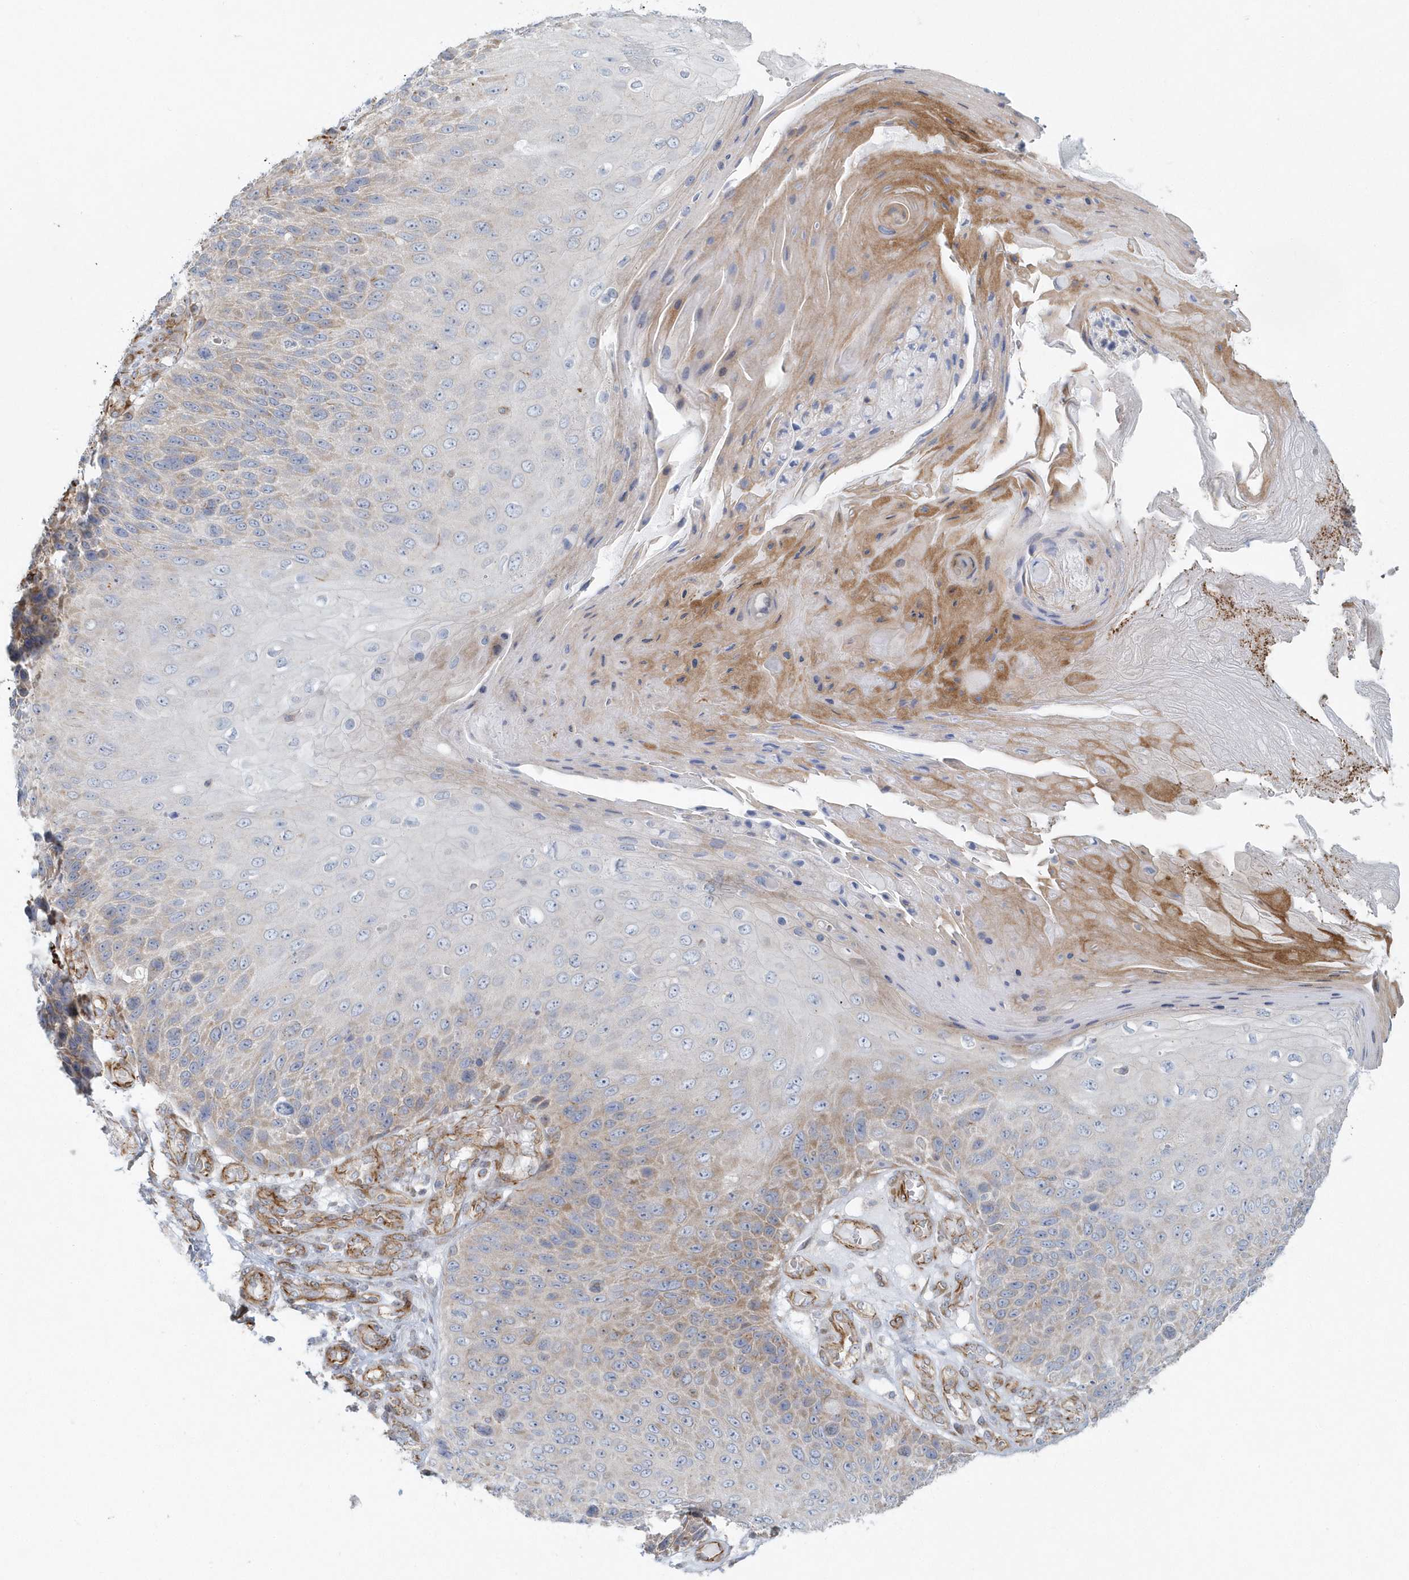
{"staining": {"intensity": "moderate", "quantity": "<25%", "location": "cytoplasmic/membranous"}, "tissue": "skin cancer", "cell_type": "Tumor cells", "image_type": "cancer", "snomed": [{"axis": "morphology", "description": "Squamous cell carcinoma, NOS"}, {"axis": "topography", "description": "Skin"}], "caption": "Immunohistochemistry (DAB (3,3'-diaminobenzidine)) staining of human skin cancer demonstrates moderate cytoplasmic/membranous protein staining in about <25% of tumor cells. (Stains: DAB (3,3'-diaminobenzidine) in brown, nuclei in blue, Microscopy: brightfield microscopy at high magnification).", "gene": "GPR152", "patient": {"sex": "female", "age": 88}}